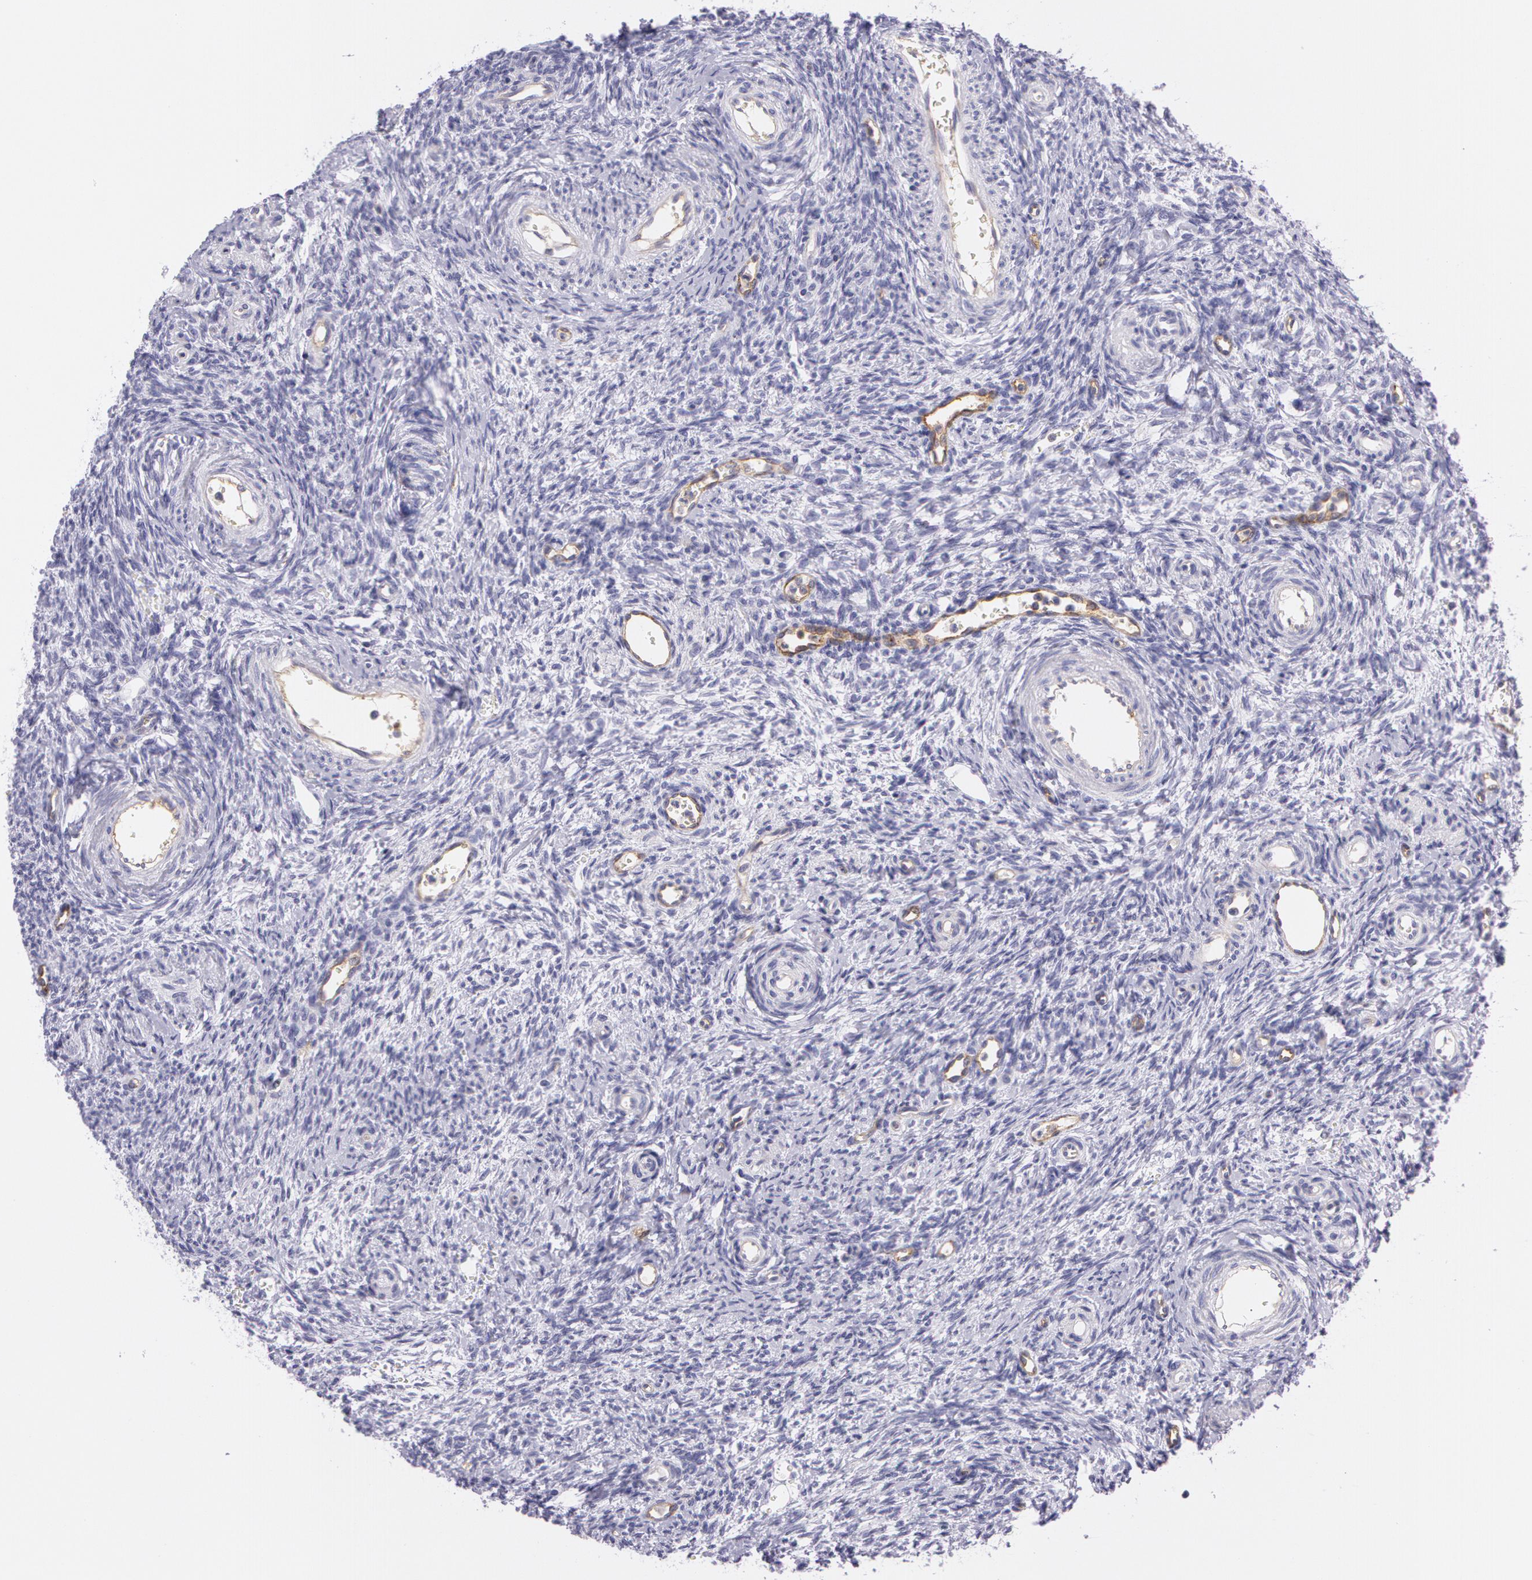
{"staining": {"intensity": "negative", "quantity": "none", "location": "none"}, "tissue": "ovary", "cell_type": "Ovarian stroma cells", "image_type": "normal", "snomed": [{"axis": "morphology", "description": "Normal tissue, NOS"}, {"axis": "topography", "description": "Ovary"}], "caption": "This is an immunohistochemistry (IHC) micrograph of unremarkable human ovary. There is no staining in ovarian stroma cells.", "gene": "LY75", "patient": {"sex": "female", "age": 39}}